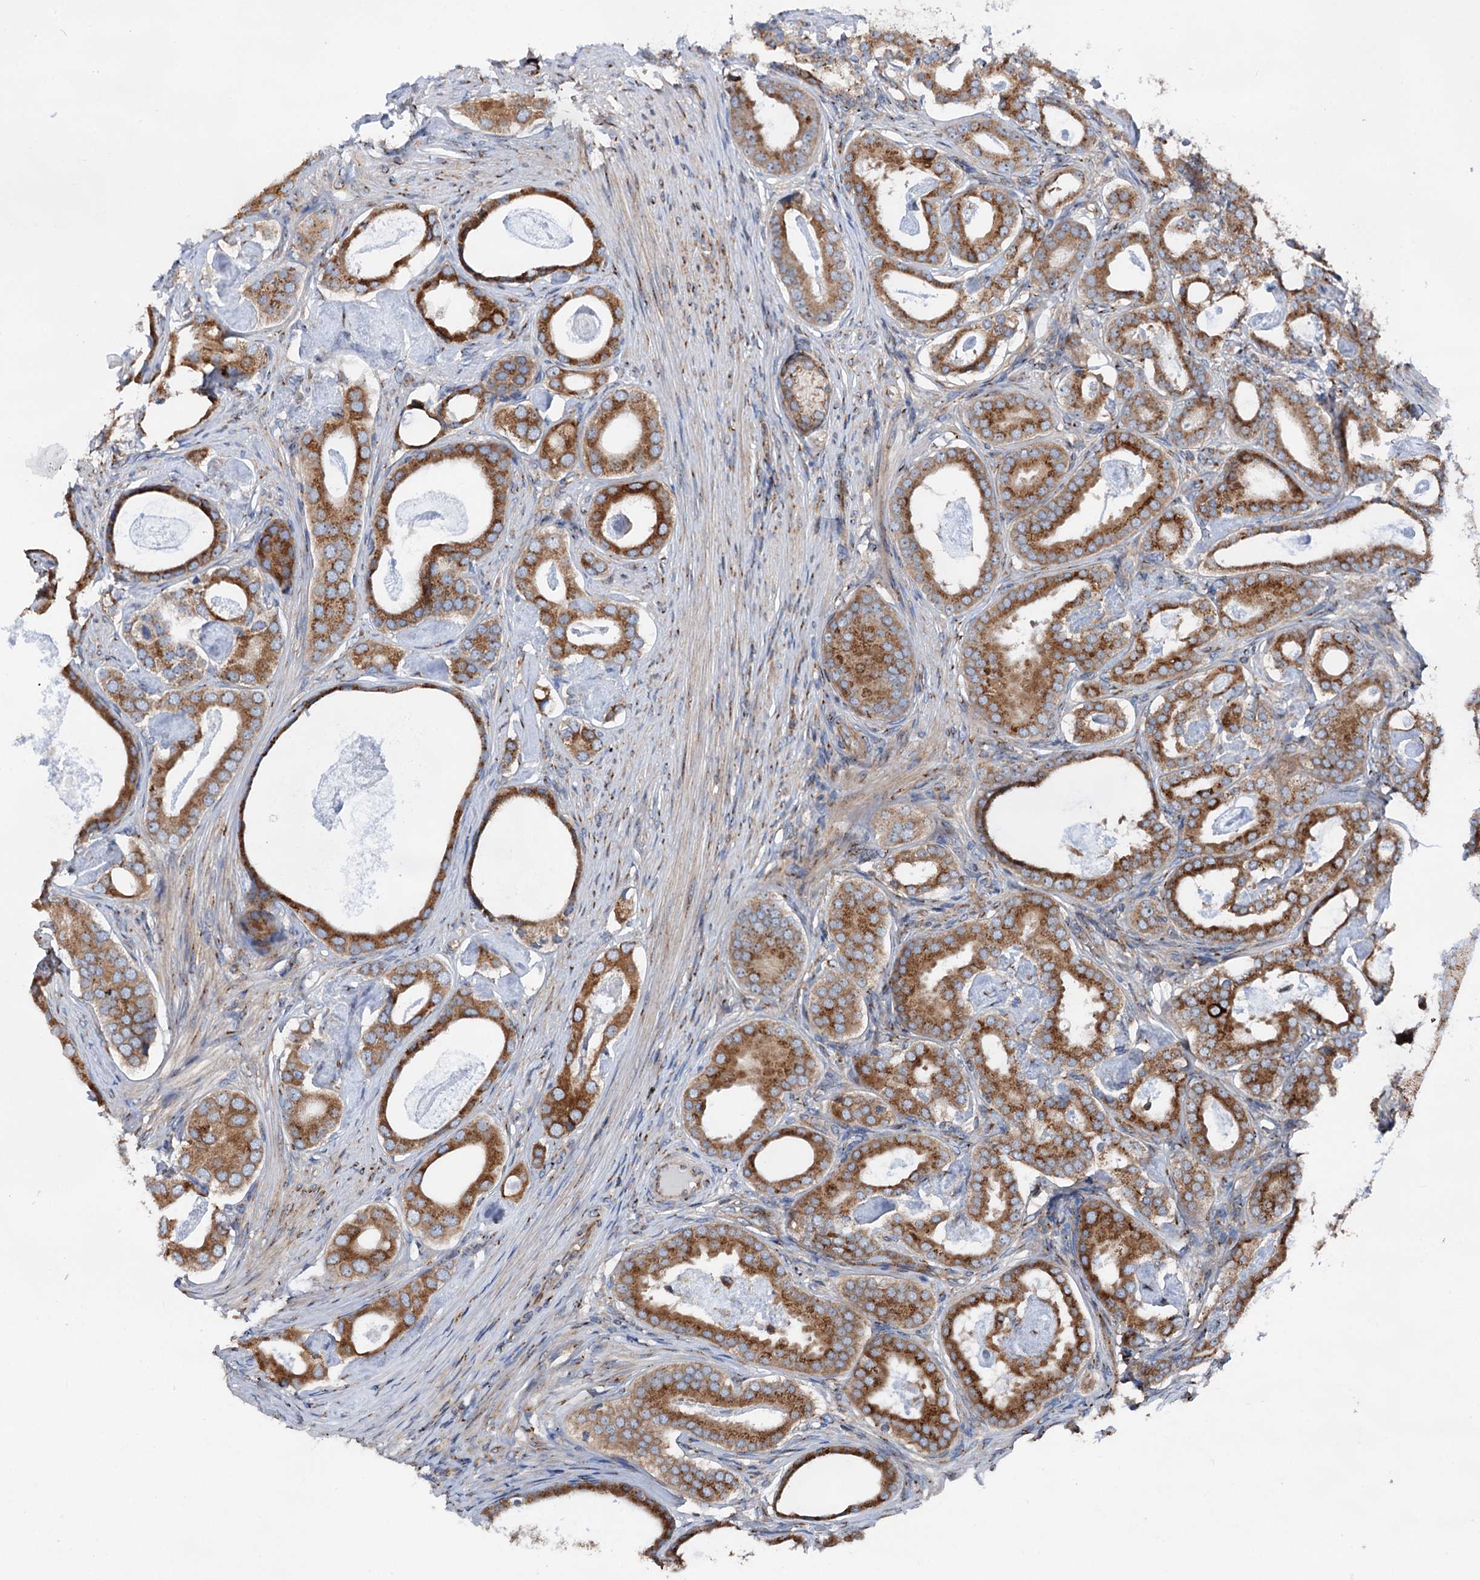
{"staining": {"intensity": "moderate", "quantity": ">75%", "location": "cytoplasmic/membranous"}, "tissue": "prostate cancer", "cell_type": "Tumor cells", "image_type": "cancer", "snomed": [{"axis": "morphology", "description": "Adenocarcinoma, Low grade"}, {"axis": "topography", "description": "Prostate"}], "caption": "Human prostate low-grade adenocarcinoma stained for a protein (brown) demonstrates moderate cytoplasmic/membranous positive expression in approximately >75% of tumor cells.", "gene": "EIPR1", "patient": {"sex": "male", "age": 71}}